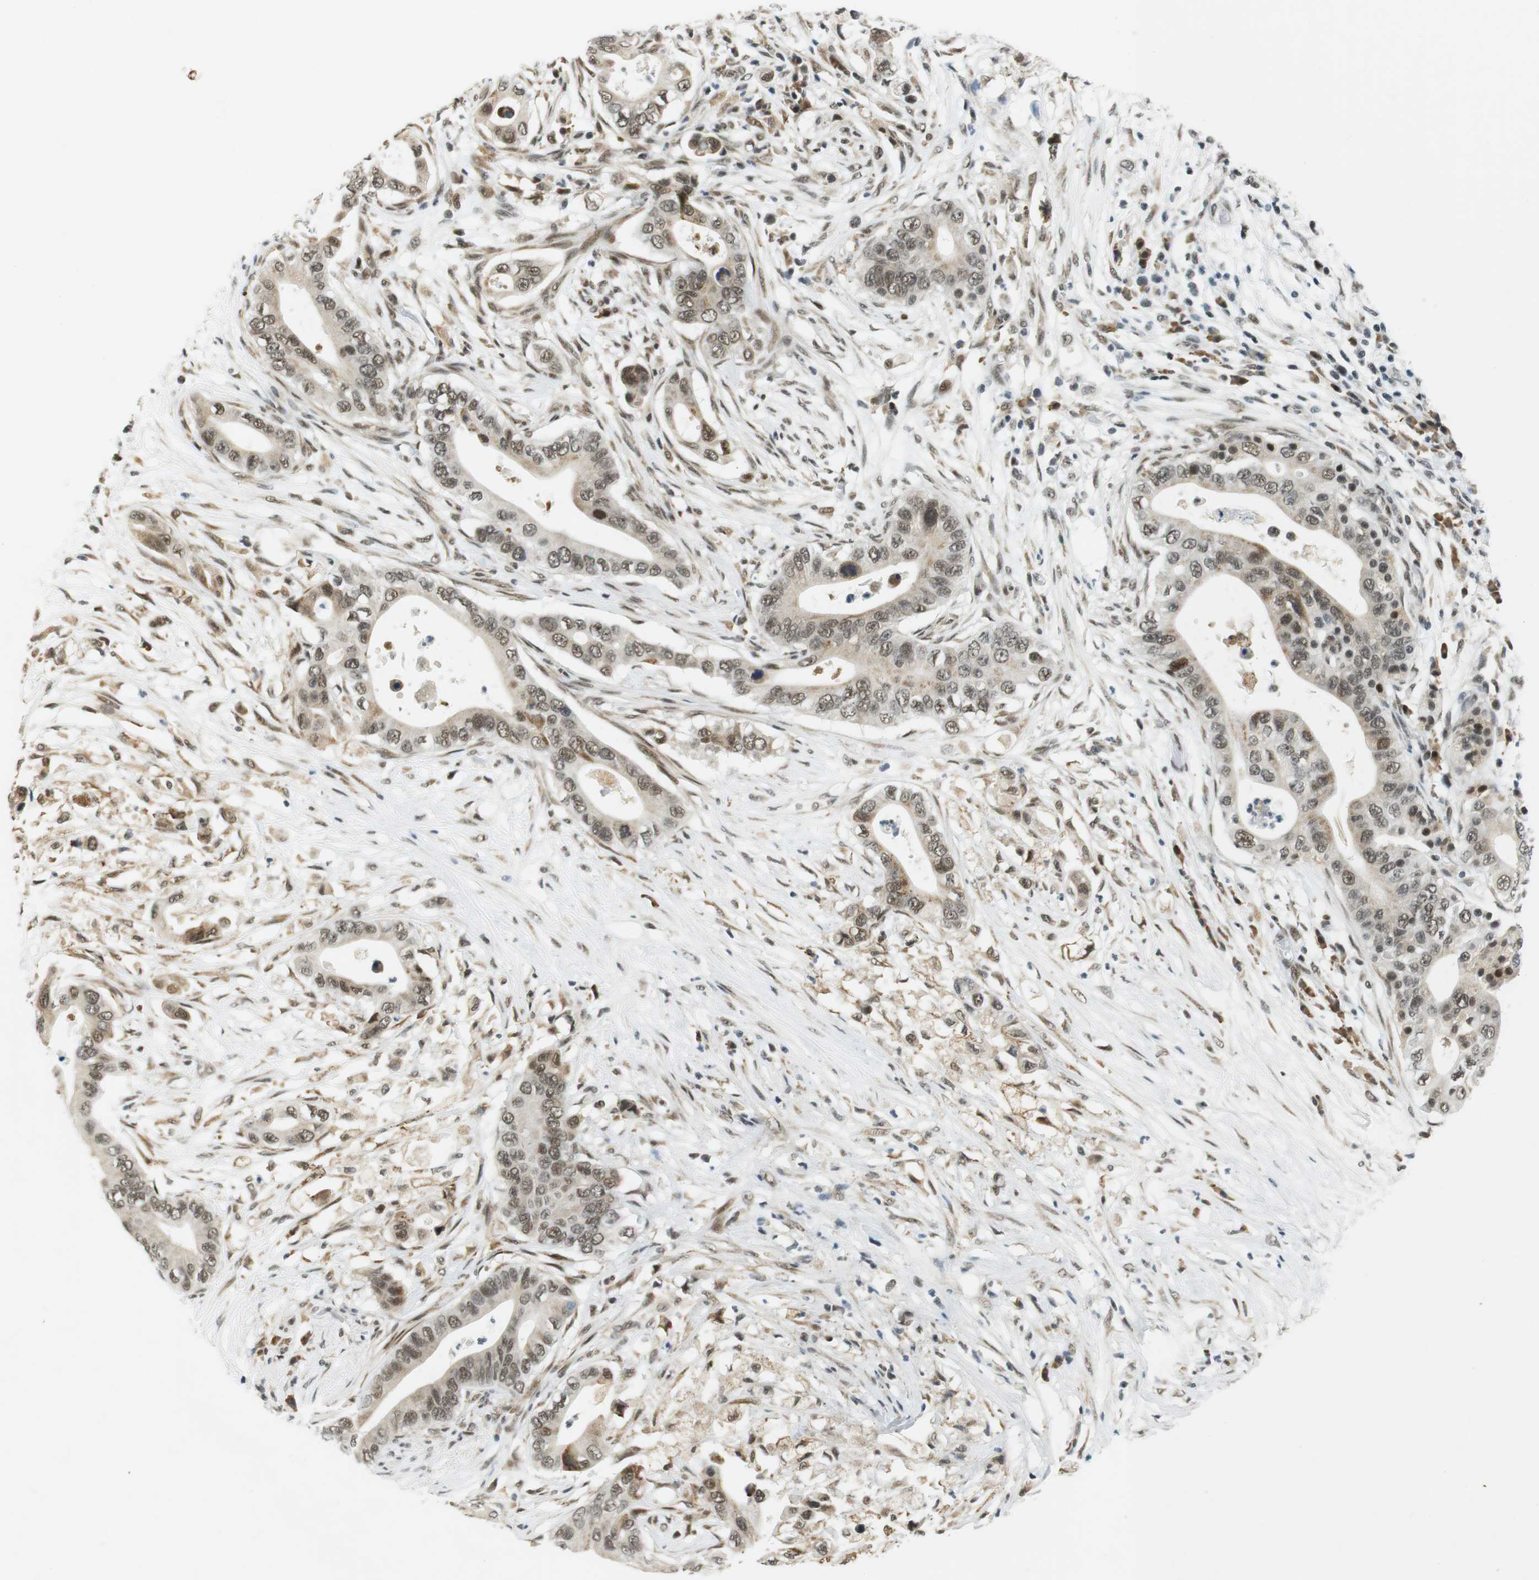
{"staining": {"intensity": "weak", "quantity": ">75%", "location": "nuclear"}, "tissue": "pancreatic cancer", "cell_type": "Tumor cells", "image_type": "cancer", "snomed": [{"axis": "morphology", "description": "Adenocarcinoma, NOS"}, {"axis": "topography", "description": "Pancreas"}], "caption": "Adenocarcinoma (pancreatic) tissue exhibits weak nuclear expression in approximately >75% of tumor cells, visualized by immunohistochemistry.", "gene": "RNF38", "patient": {"sex": "male", "age": 77}}